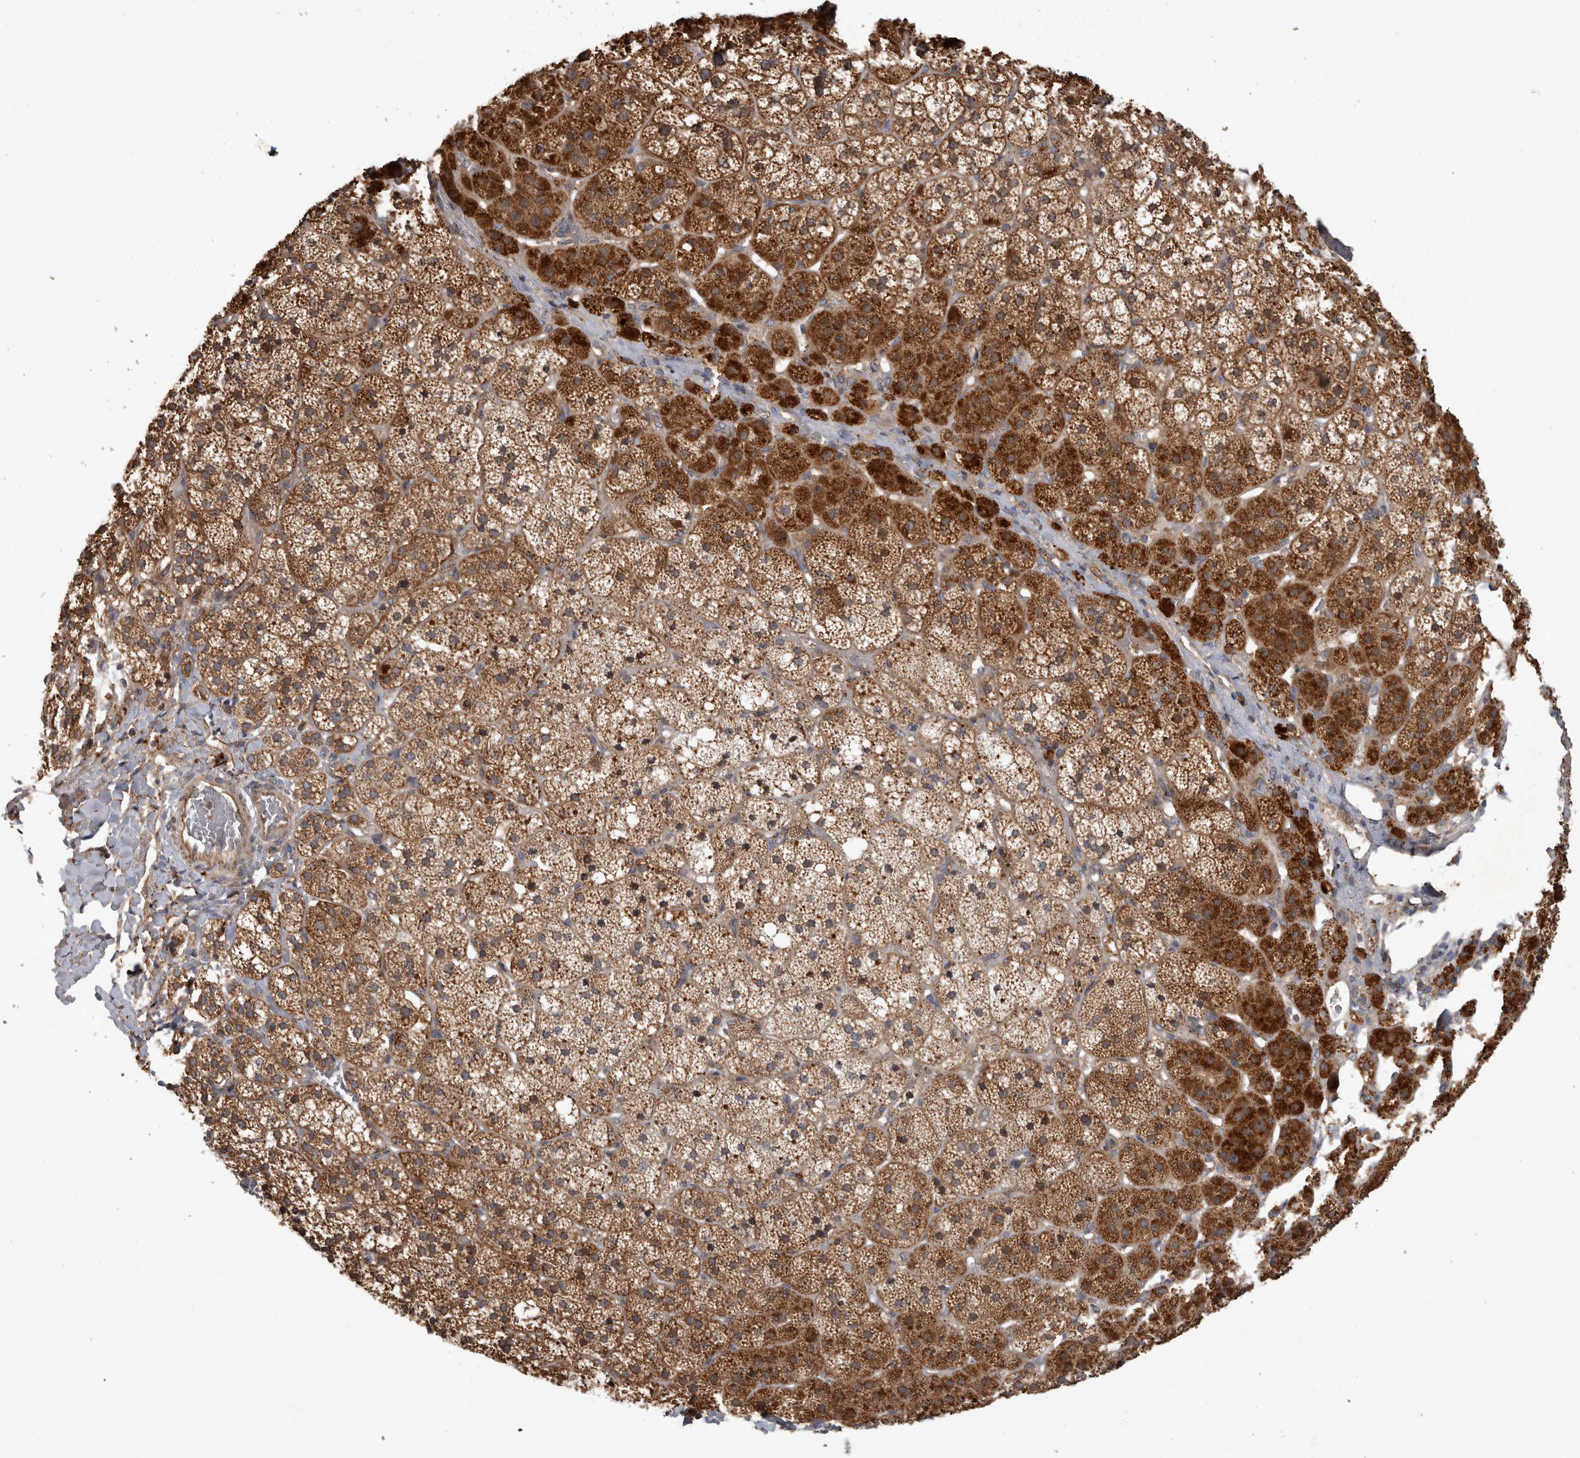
{"staining": {"intensity": "strong", "quantity": ">75%", "location": "cytoplasmic/membranous"}, "tissue": "adrenal gland", "cell_type": "Glandular cells", "image_type": "normal", "snomed": [{"axis": "morphology", "description": "Normal tissue, NOS"}, {"axis": "topography", "description": "Adrenal gland"}], "caption": "Immunohistochemical staining of benign human adrenal gland shows high levels of strong cytoplasmic/membranous positivity in about >75% of glandular cells.", "gene": "TRMT61B", "patient": {"sex": "female", "age": 44}}